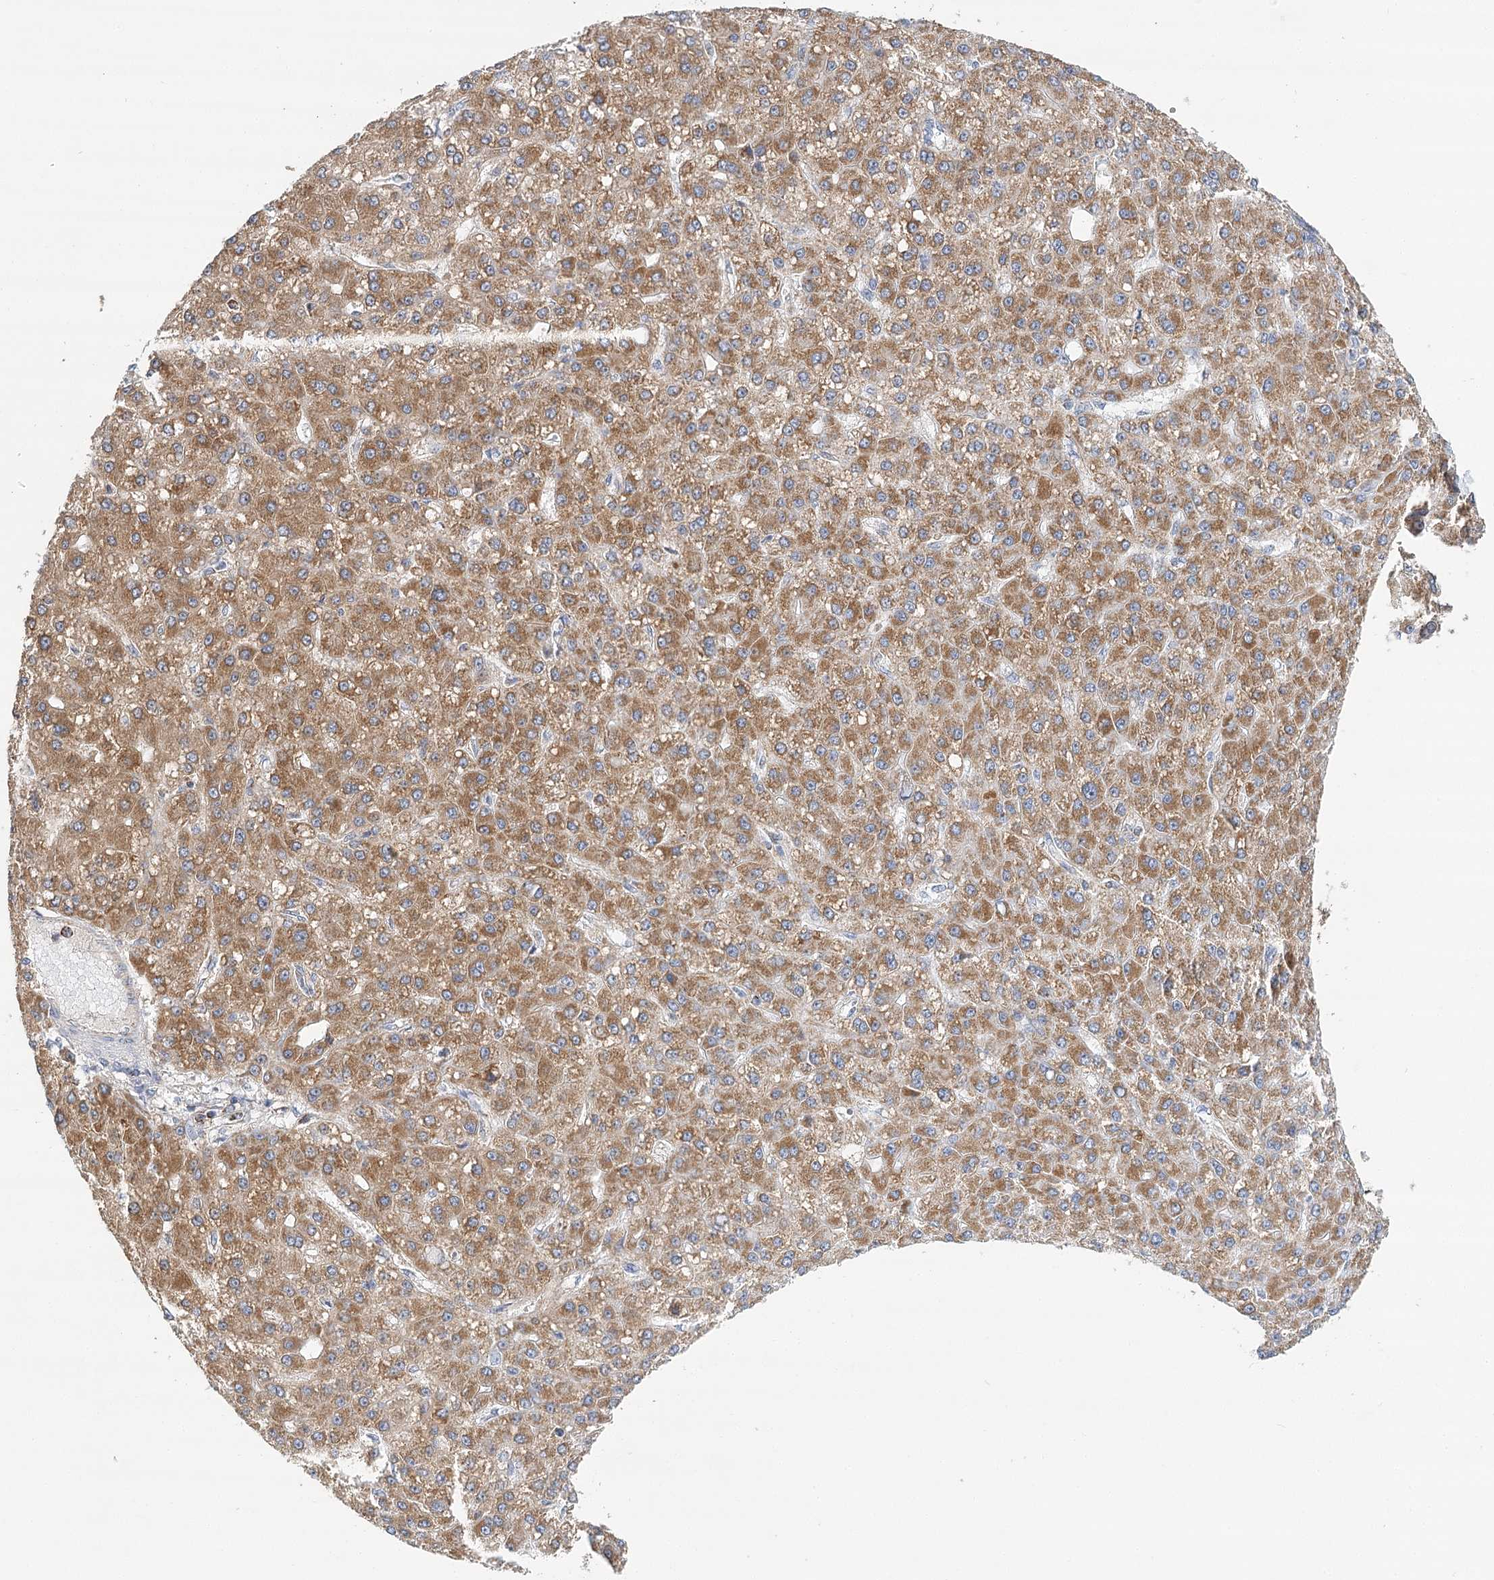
{"staining": {"intensity": "moderate", "quantity": ">75%", "location": "cytoplasmic/membranous"}, "tissue": "liver cancer", "cell_type": "Tumor cells", "image_type": "cancer", "snomed": [{"axis": "morphology", "description": "Carcinoma, Hepatocellular, NOS"}, {"axis": "topography", "description": "Liver"}], "caption": "Brown immunohistochemical staining in human liver cancer reveals moderate cytoplasmic/membranous expression in about >75% of tumor cells.", "gene": "LSS", "patient": {"sex": "male", "age": 67}}